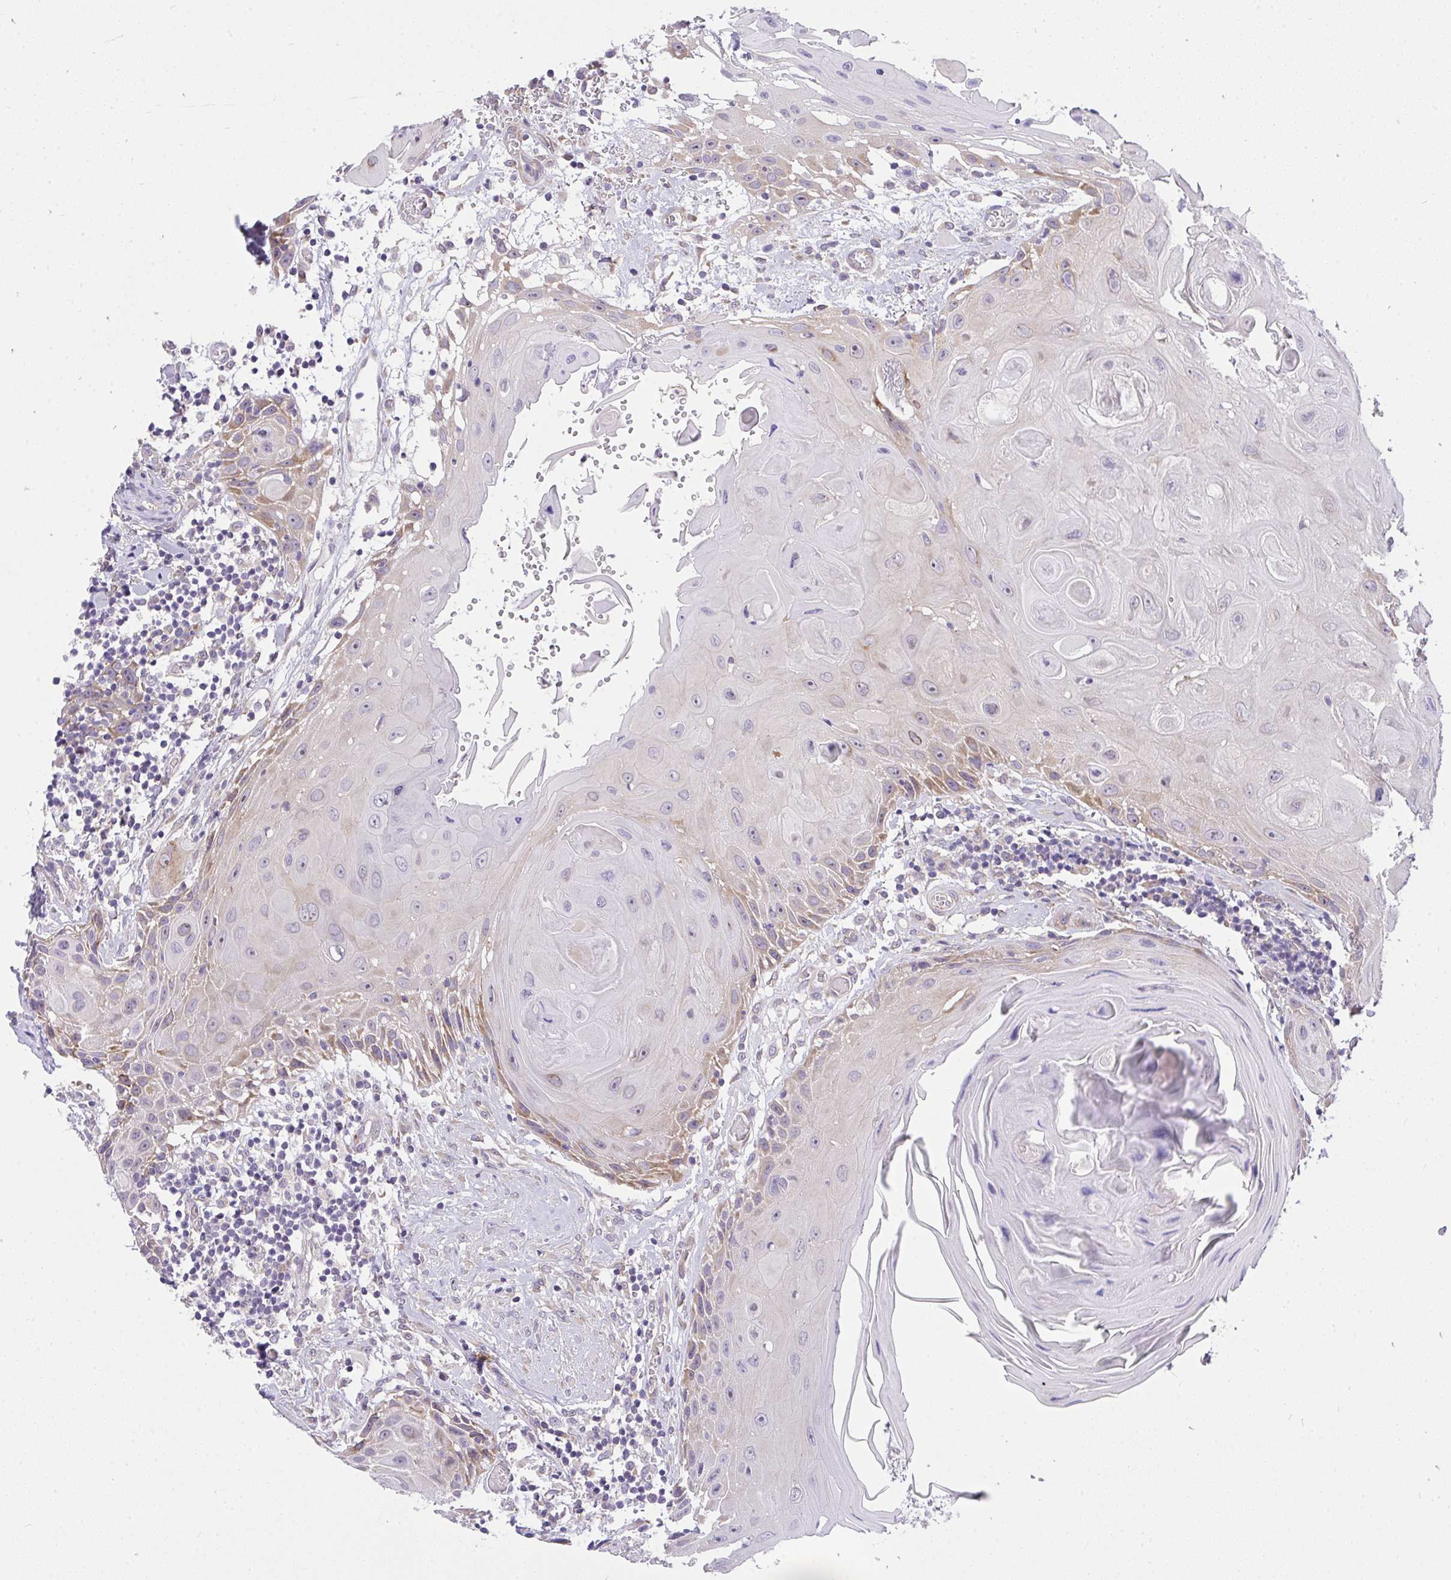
{"staining": {"intensity": "moderate", "quantity": "<25%", "location": "cytoplasmic/membranous"}, "tissue": "head and neck cancer", "cell_type": "Tumor cells", "image_type": "cancer", "snomed": [{"axis": "morphology", "description": "Squamous cell carcinoma, NOS"}, {"axis": "topography", "description": "Oral tissue"}, {"axis": "topography", "description": "Head-Neck"}], "caption": "Head and neck cancer was stained to show a protein in brown. There is low levels of moderate cytoplasmic/membranous expression in about <25% of tumor cells. (DAB (3,3'-diaminobenzidine) IHC, brown staining for protein, blue staining for nuclei).", "gene": "VGLL3", "patient": {"sex": "male", "age": 49}}